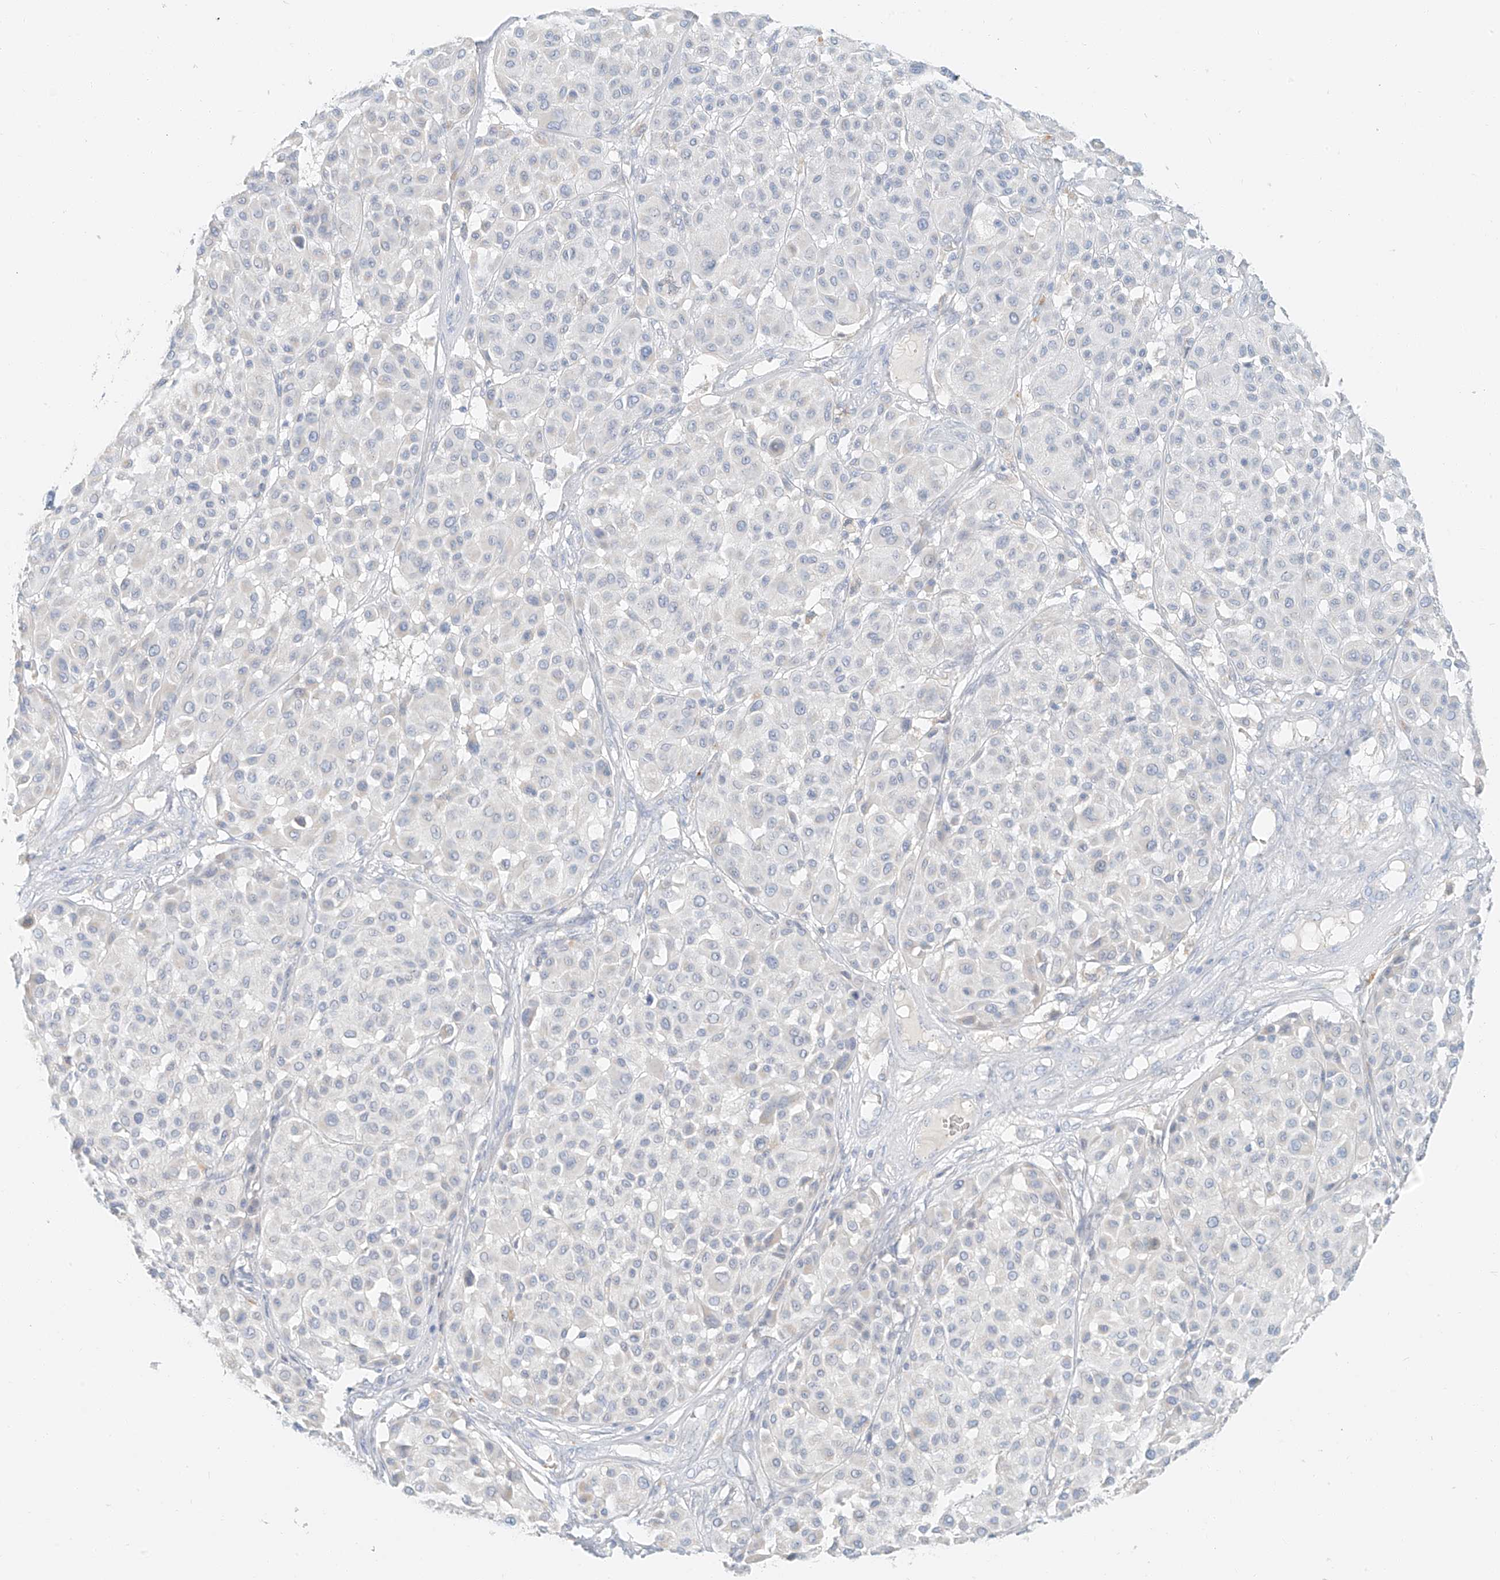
{"staining": {"intensity": "negative", "quantity": "none", "location": "none"}, "tissue": "melanoma", "cell_type": "Tumor cells", "image_type": "cancer", "snomed": [{"axis": "morphology", "description": "Malignant melanoma, Metastatic site"}, {"axis": "topography", "description": "Soft tissue"}], "caption": "Melanoma was stained to show a protein in brown. There is no significant staining in tumor cells. The staining is performed using DAB (3,3'-diaminobenzidine) brown chromogen with nuclei counter-stained in using hematoxylin.", "gene": "PGC", "patient": {"sex": "male", "age": 41}}